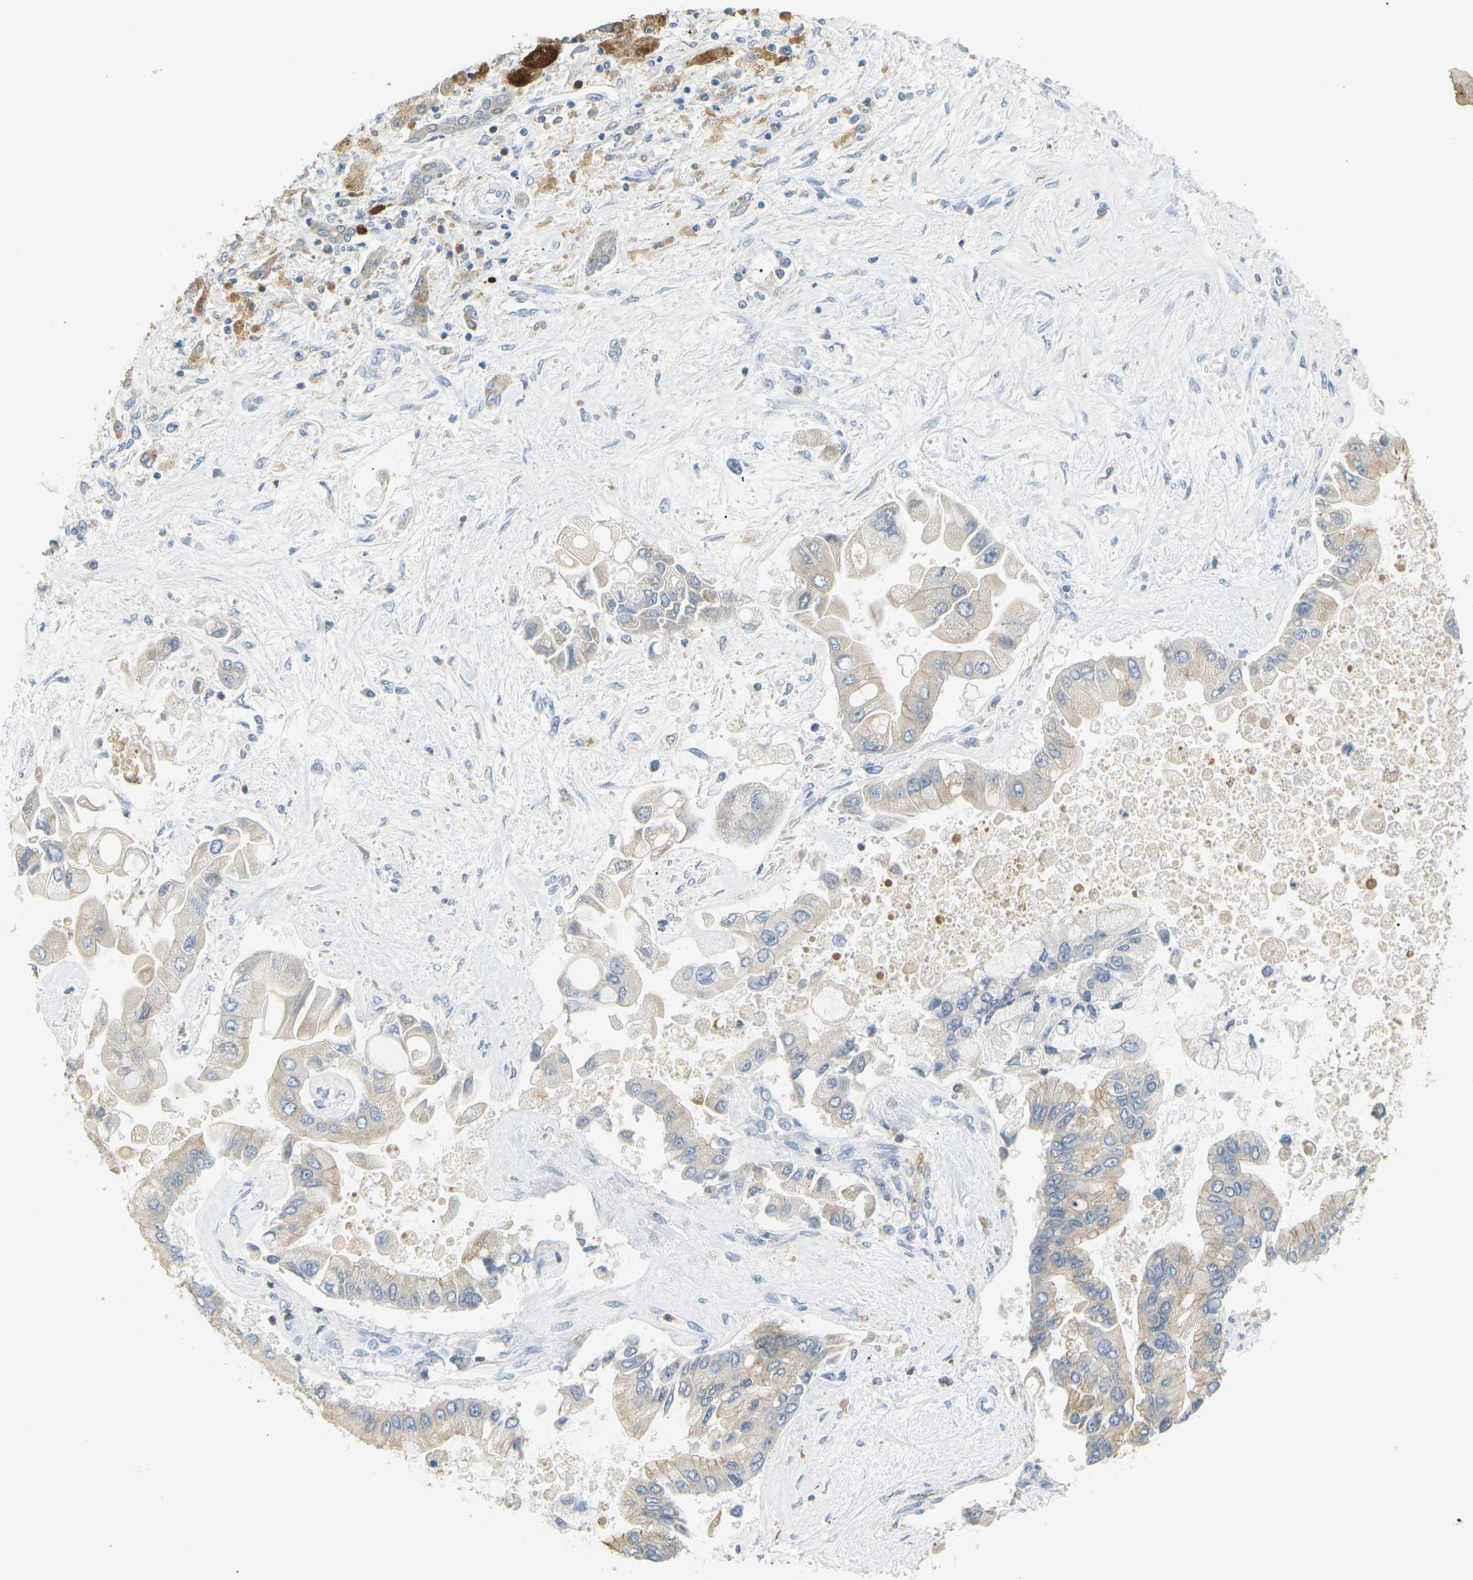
{"staining": {"intensity": "weak", "quantity": ">75%", "location": "cytoplasmic/membranous"}, "tissue": "liver cancer", "cell_type": "Tumor cells", "image_type": "cancer", "snomed": [{"axis": "morphology", "description": "Cholangiocarcinoma"}, {"axis": "topography", "description": "Liver"}], "caption": "Human liver cholangiocarcinoma stained with a brown dye reveals weak cytoplasmic/membranous positive staining in approximately >75% of tumor cells.", "gene": "CD300E", "patient": {"sex": "male", "age": 50}}